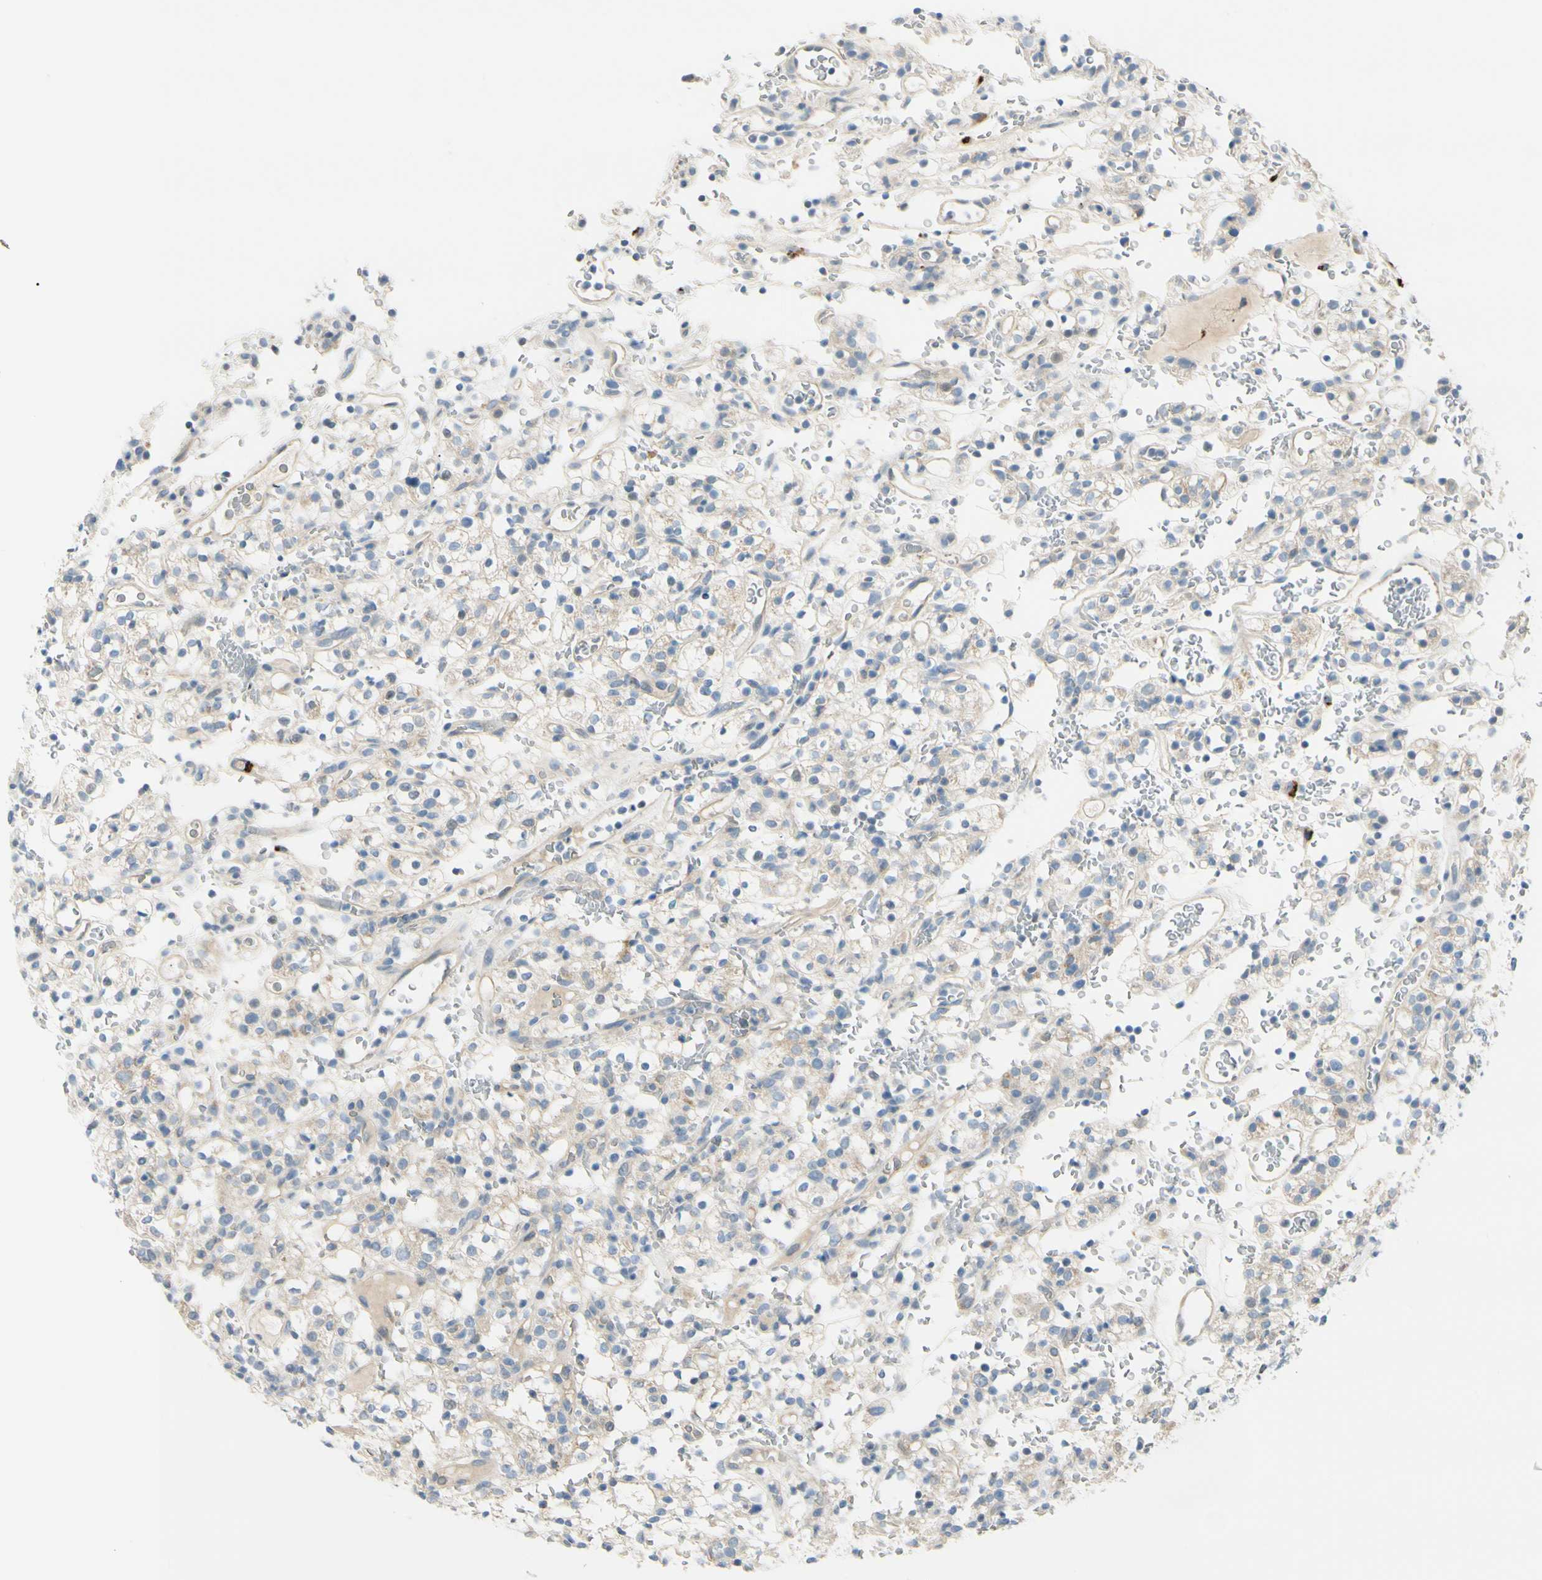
{"staining": {"intensity": "weak", "quantity": "25%-75%", "location": "cytoplasmic/membranous"}, "tissue": "renal cancer", "cell_type": "Tumor cells", "image_type": "cancer", "snomed": [{"axis": "morphology", "description": "Normal tissue, NOS"}, {"axis": "morphology", "description": "Adenocarcinoma, NOS"}, {"axis": "topography", "description": "Kidney"}], "caption": "A low amount of weak cytoplasmic/membranous expression is present in approximately 25%-75% of tumor cells in renal cancer (adenocarcinoma) tissue.", "gene": "GALNT5", "patient": {"sex": "female", "age": 72}}